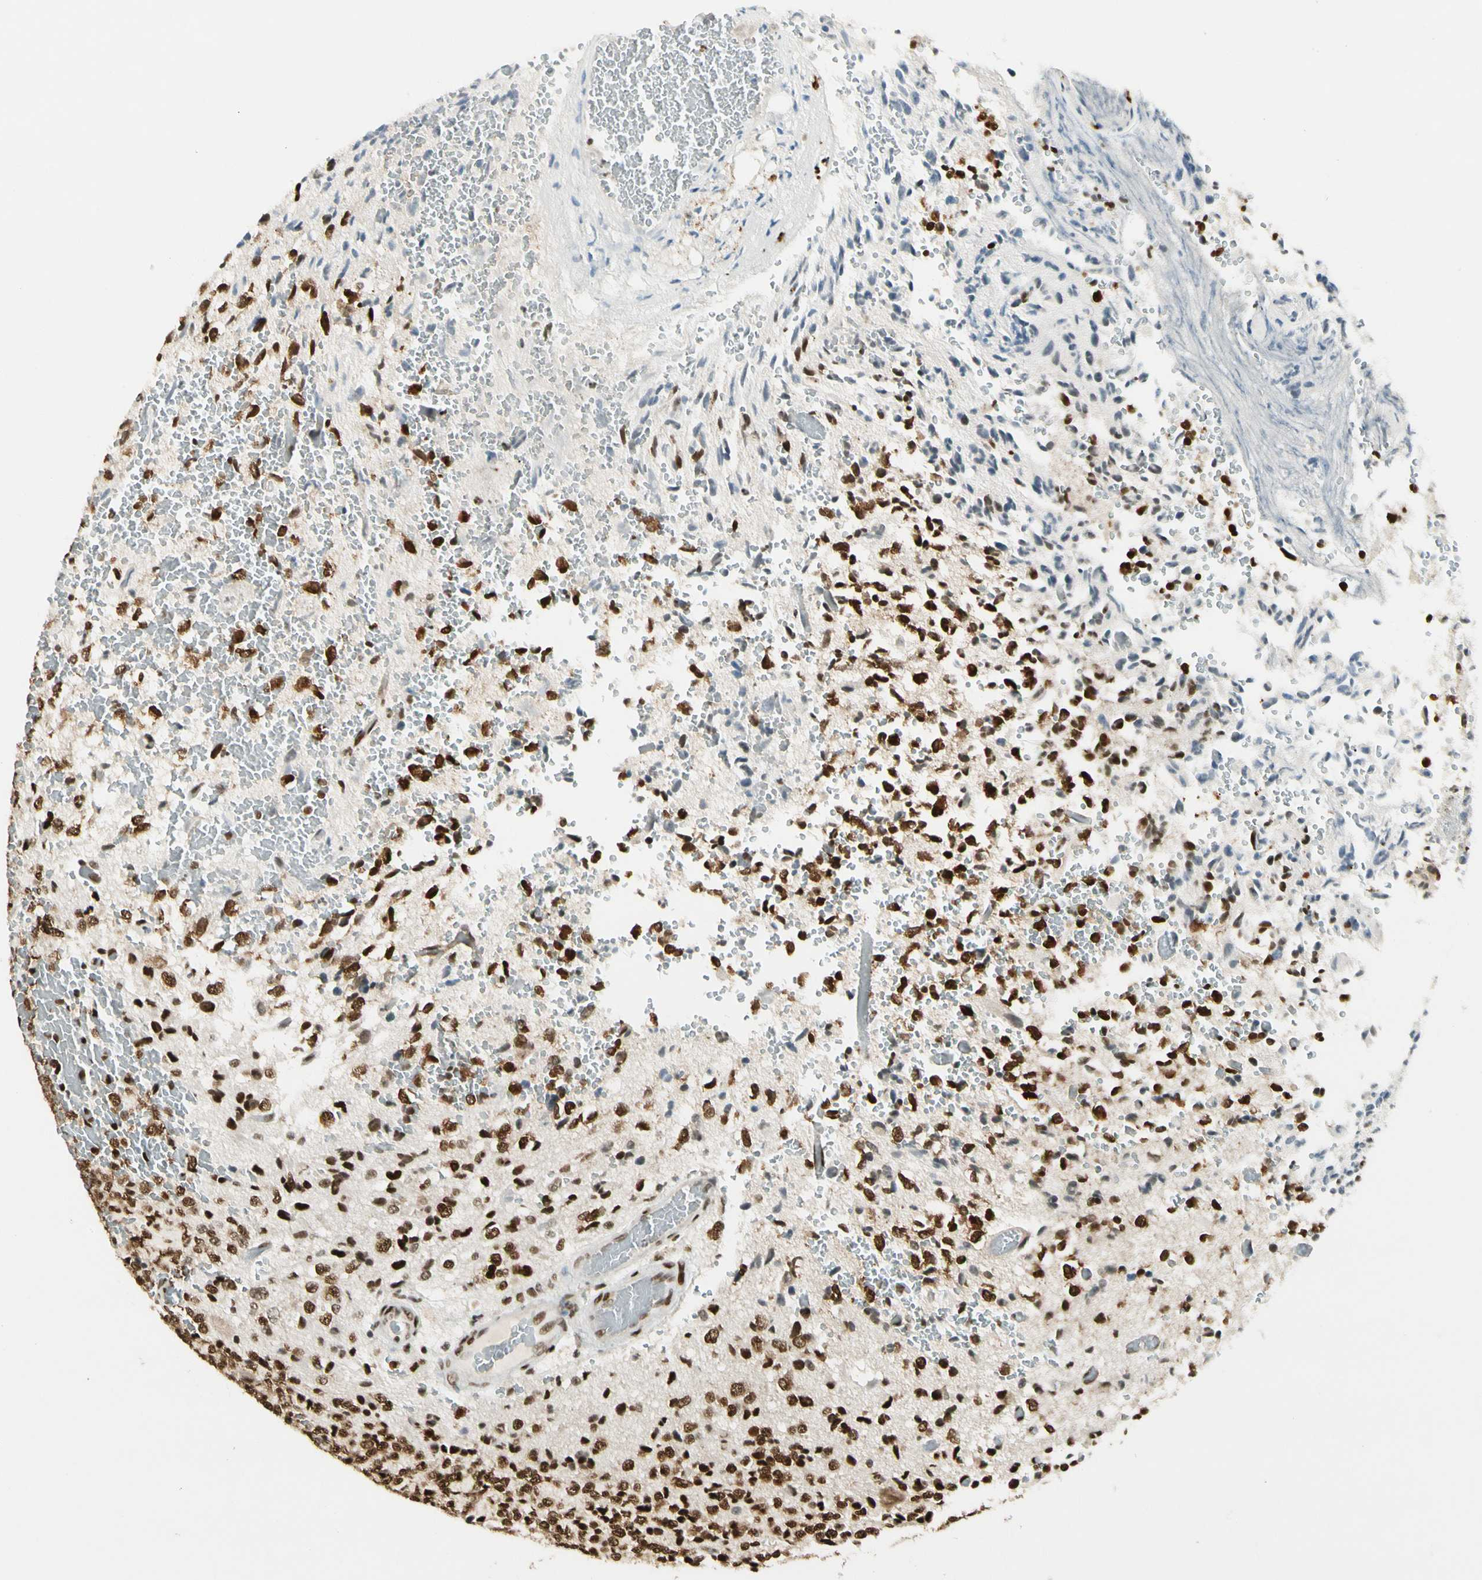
{"staining": {"intensity": "strong", "quantity": ">75%", "location": "nuclear"}, "tissue": "glioma", "cell_type": "Tumor cells", "image_type": "cancer", "snomed": [{"axis": "morphology", "description": "Glioma, malignant, High grade"}, {"axis": "topography", "description": "pancreas cauda"}], "caption": "An image of malignant high-grade glioma stained for a protein demonstrates strong nuclear brown staining in tumor cells.", "gene": "FUS", "patient": {"sex": "male", "age": 60}}